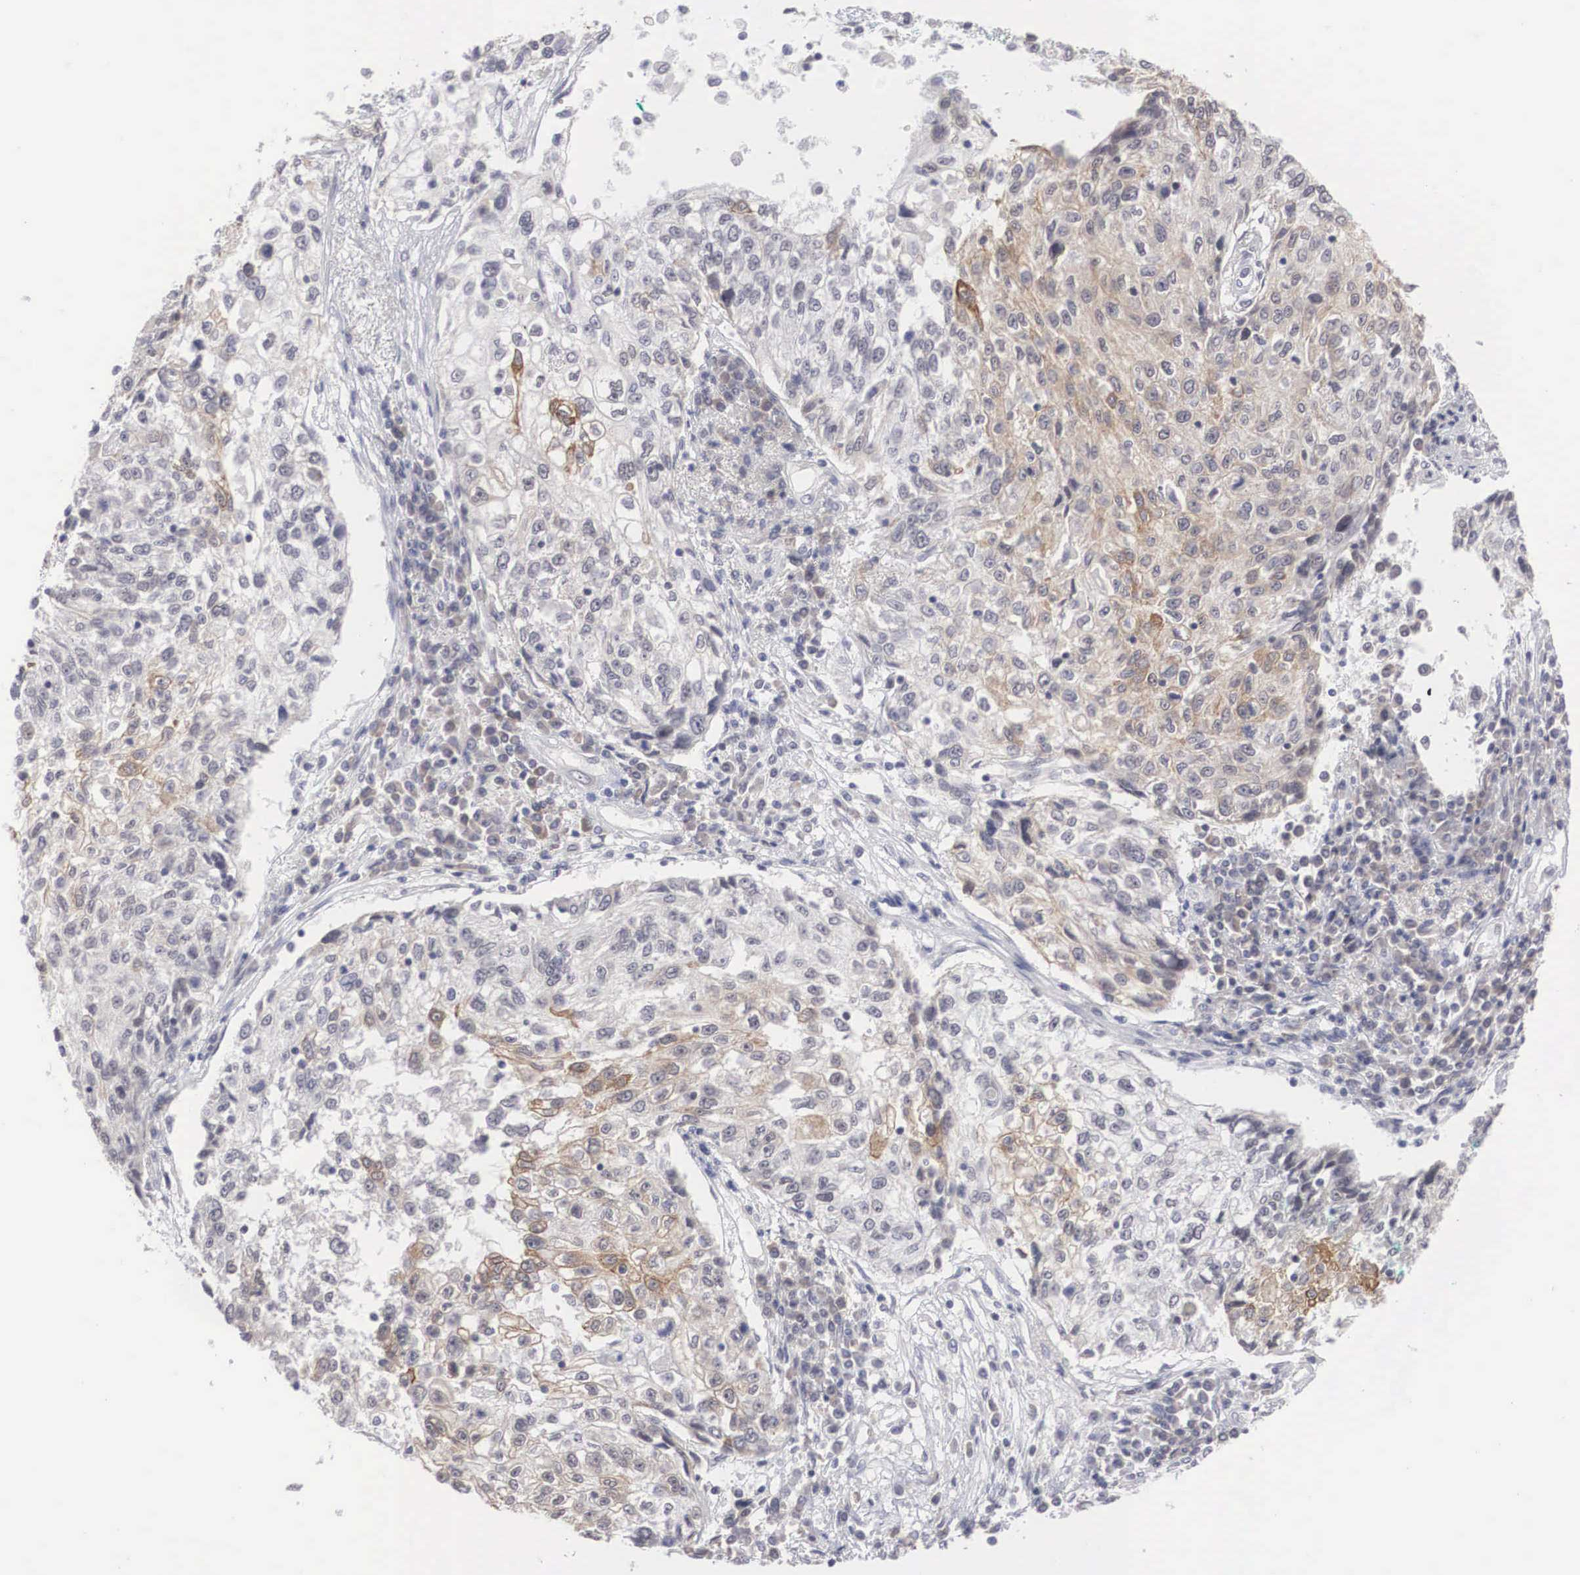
{"staining": {"intensity": "weak", "quantity": ">75%", "location": "cytoplasmic/membranous"}, "tissue": "cervical cancer", "cell_type": "Tumor cells", "image_type": "cancer", "snomed": [{"axis": "morphology", "description": "Squamous cell carcinoma, NOS"}, {"axis": "topography", "description": "Cervix"}], "caption": "Protein expression analysis of cervical squamous cell carcinoma reveals weak cytoplasmic/membranous expression in approximately >75% of tumor cells.", "gene": "WDR89", "patient": {"sex": "female", "age": 57}}